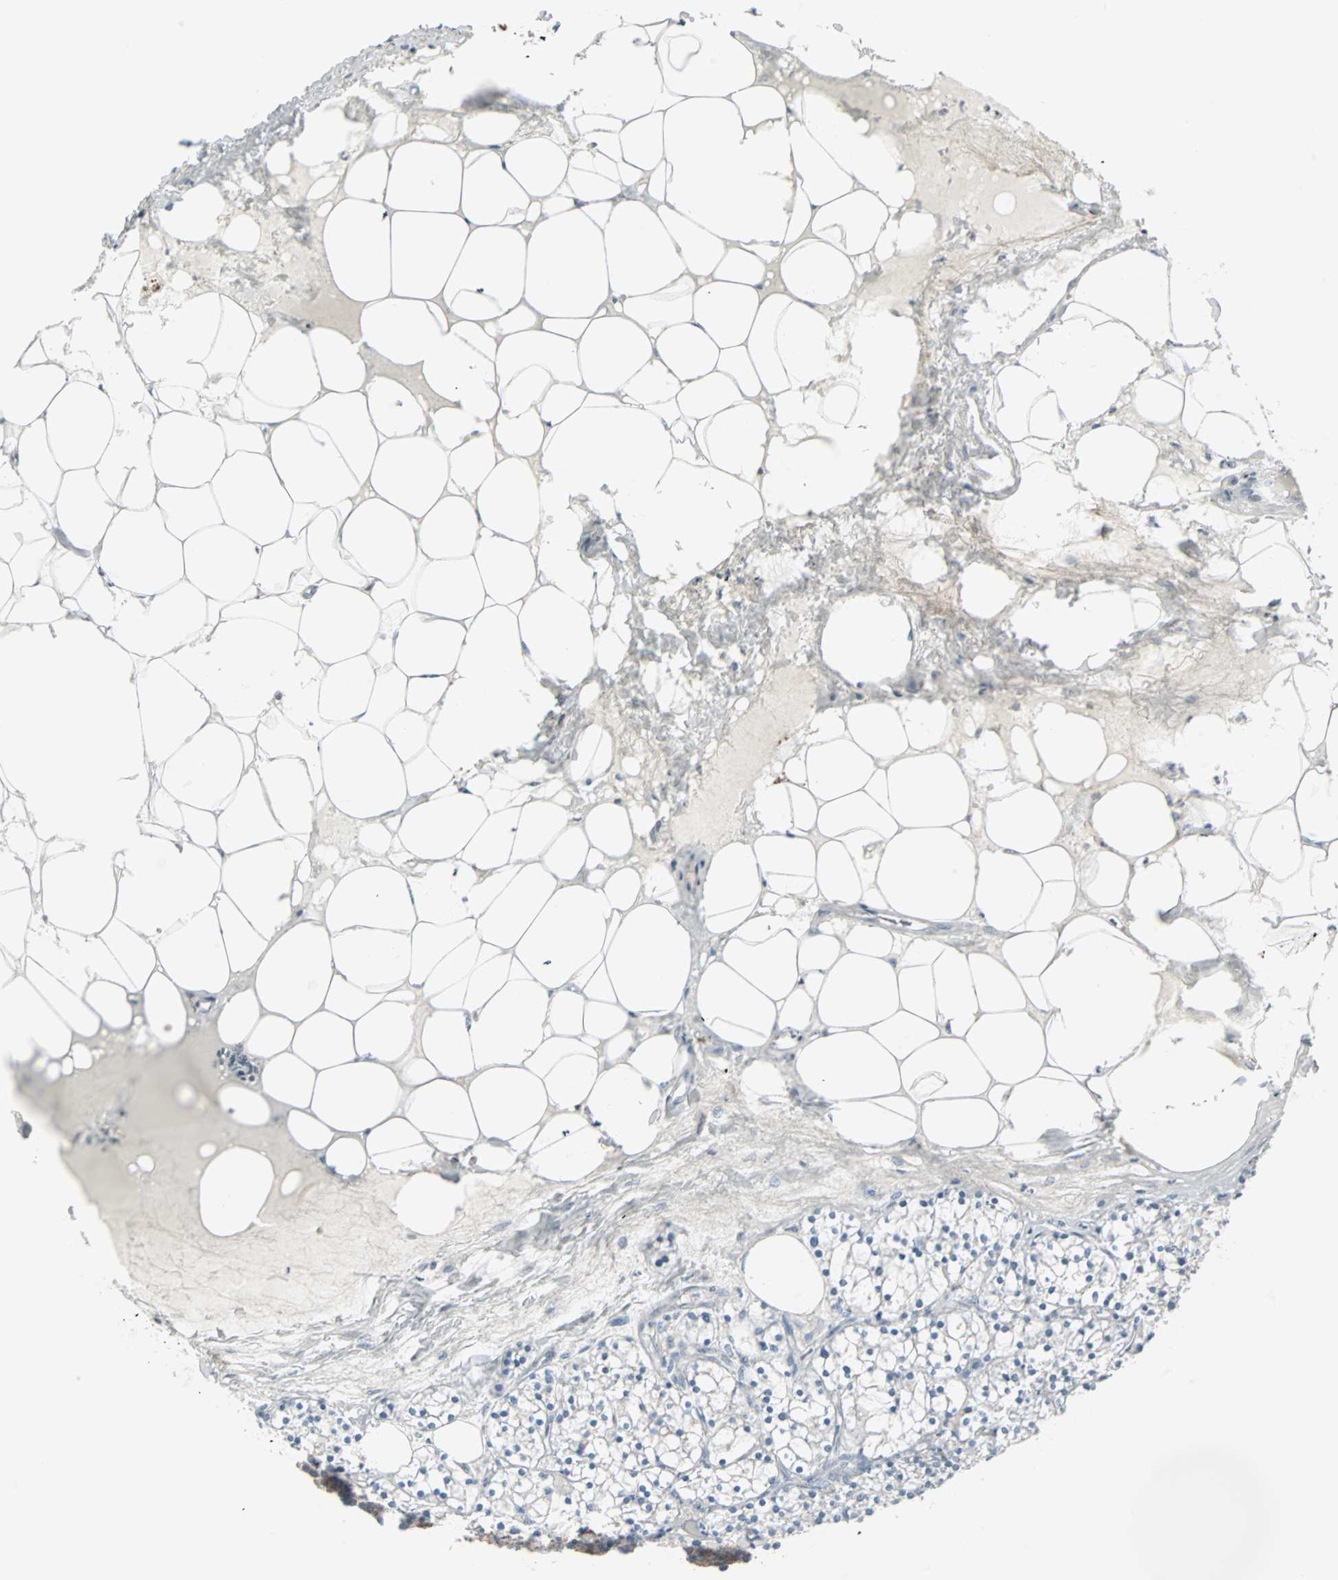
{"staining": {"intensity": "negative", "quantity": "none", "location": "none"}, "tissue": "parathyroid gland", "cell_type": "Glandular cells", "image_type": "normal", "snomed": [{"axis": "morphology", "description": "Normal tissue, NOS"}, {"axis": "topography", "description": "Parathyroid gland"}], "caption": "Parathyroid gland stained for a protein using IHC shows no expression glandular cells.", "gene": "CASP3", "patient": {"sex": "female", "age": 63}}